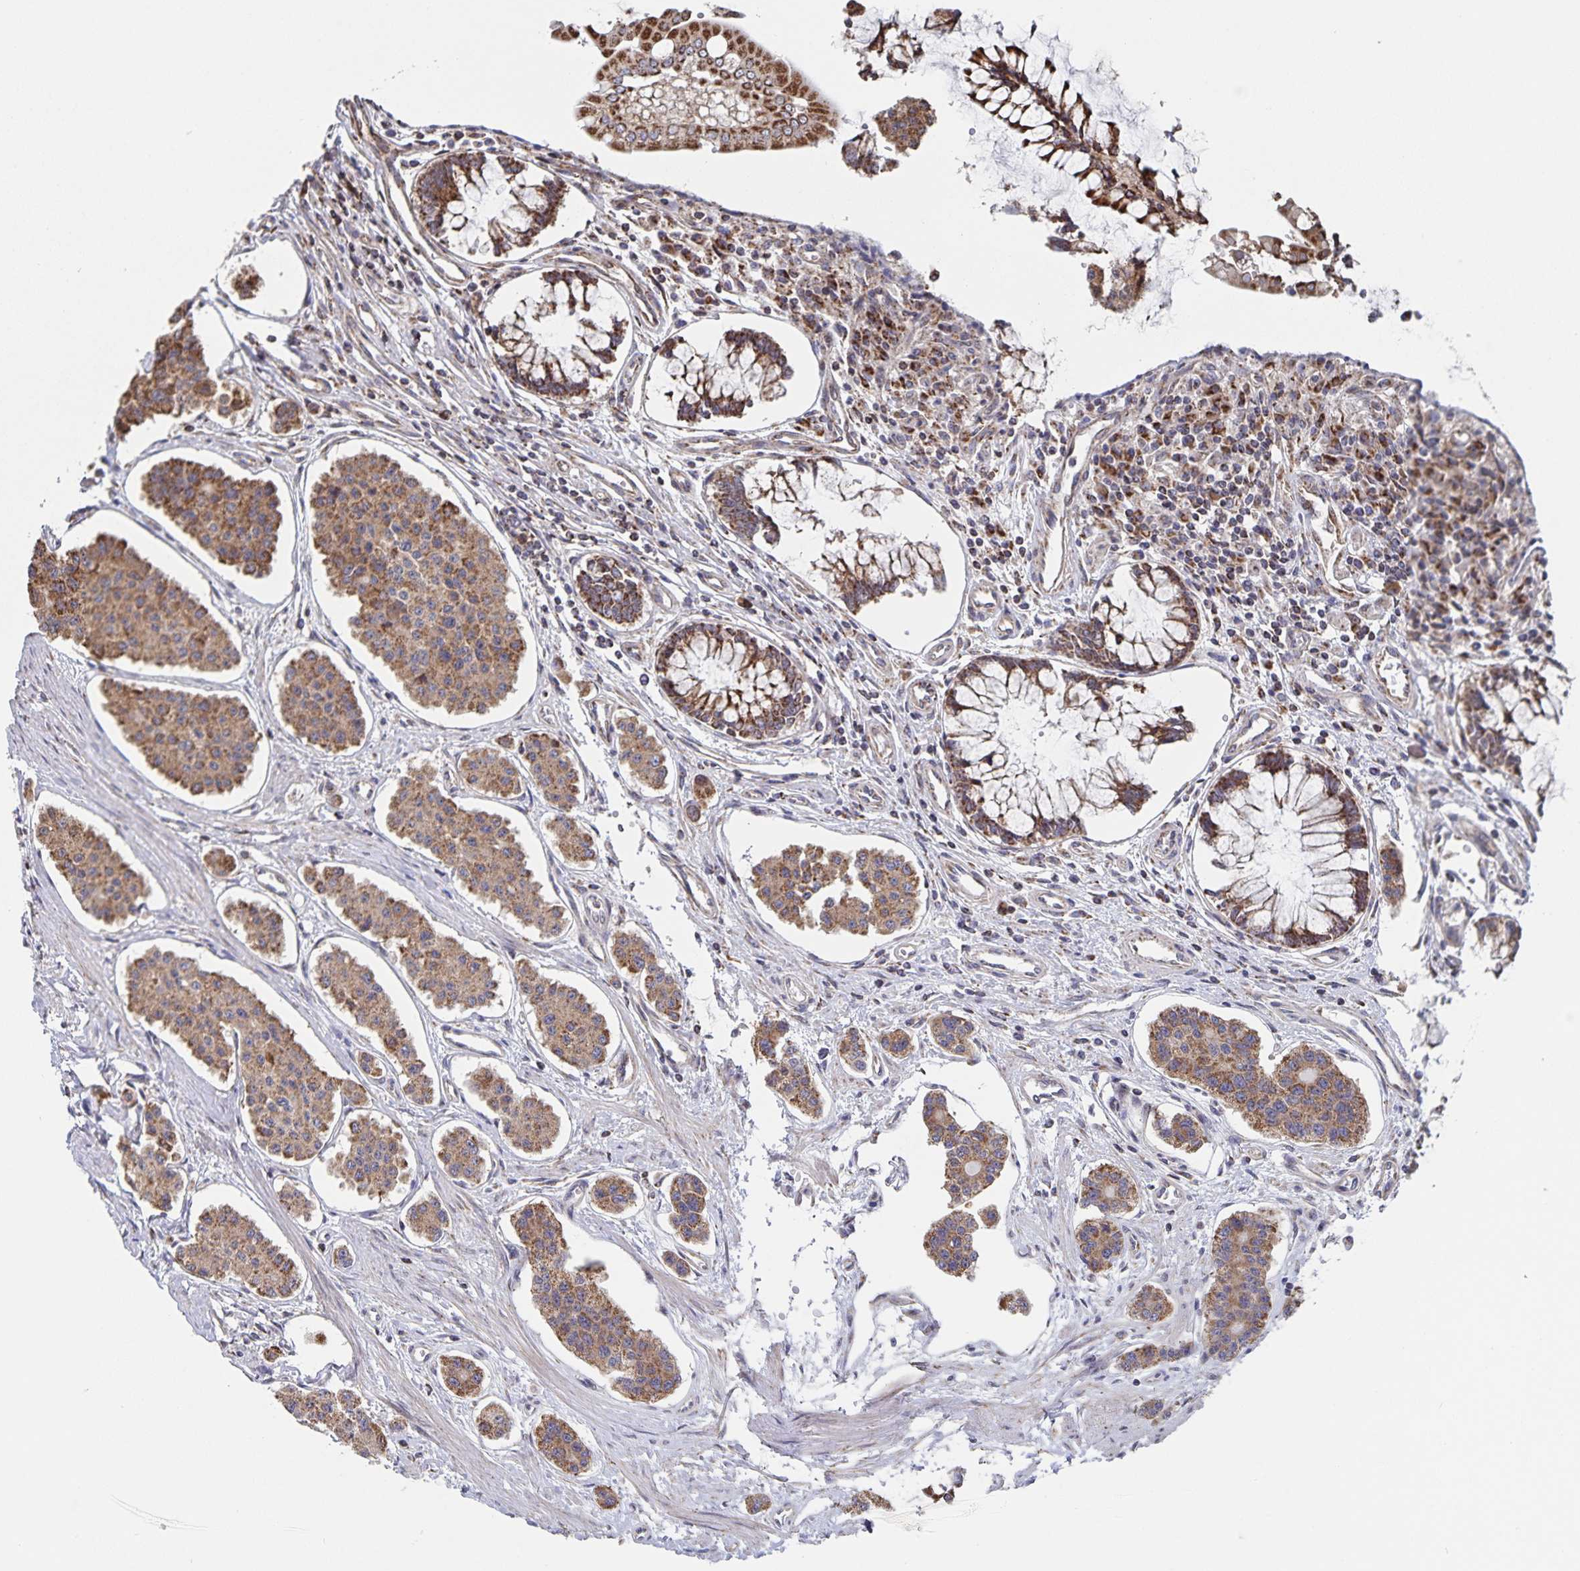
{"staining": {"intensity": "moderate", "quantity": ">75%", "location": "cytoplasmic/membranous"}, "tissue": "carcinoid", "cell_type": "Tumor cells", "image_type": "cancer", "snomed": [{"axis": "morphology", "description": "Carcinoid, malignant, NOS"}, {"axis": "topography", "description": "Small intestine"}], "caption": "A medium amount of moderate cytoplasmic/membranous expression is seen in approximately >75% of tumor cells in carcinoid tissue. The staining is performed using DAB (3,3'-diaminobenzidine) brown chromogen to label protein expression. The nuclei are counter-stained blue using hematoxylin.", "gene": "ACACA", "patient": {"sex": "female", "age": 65}}